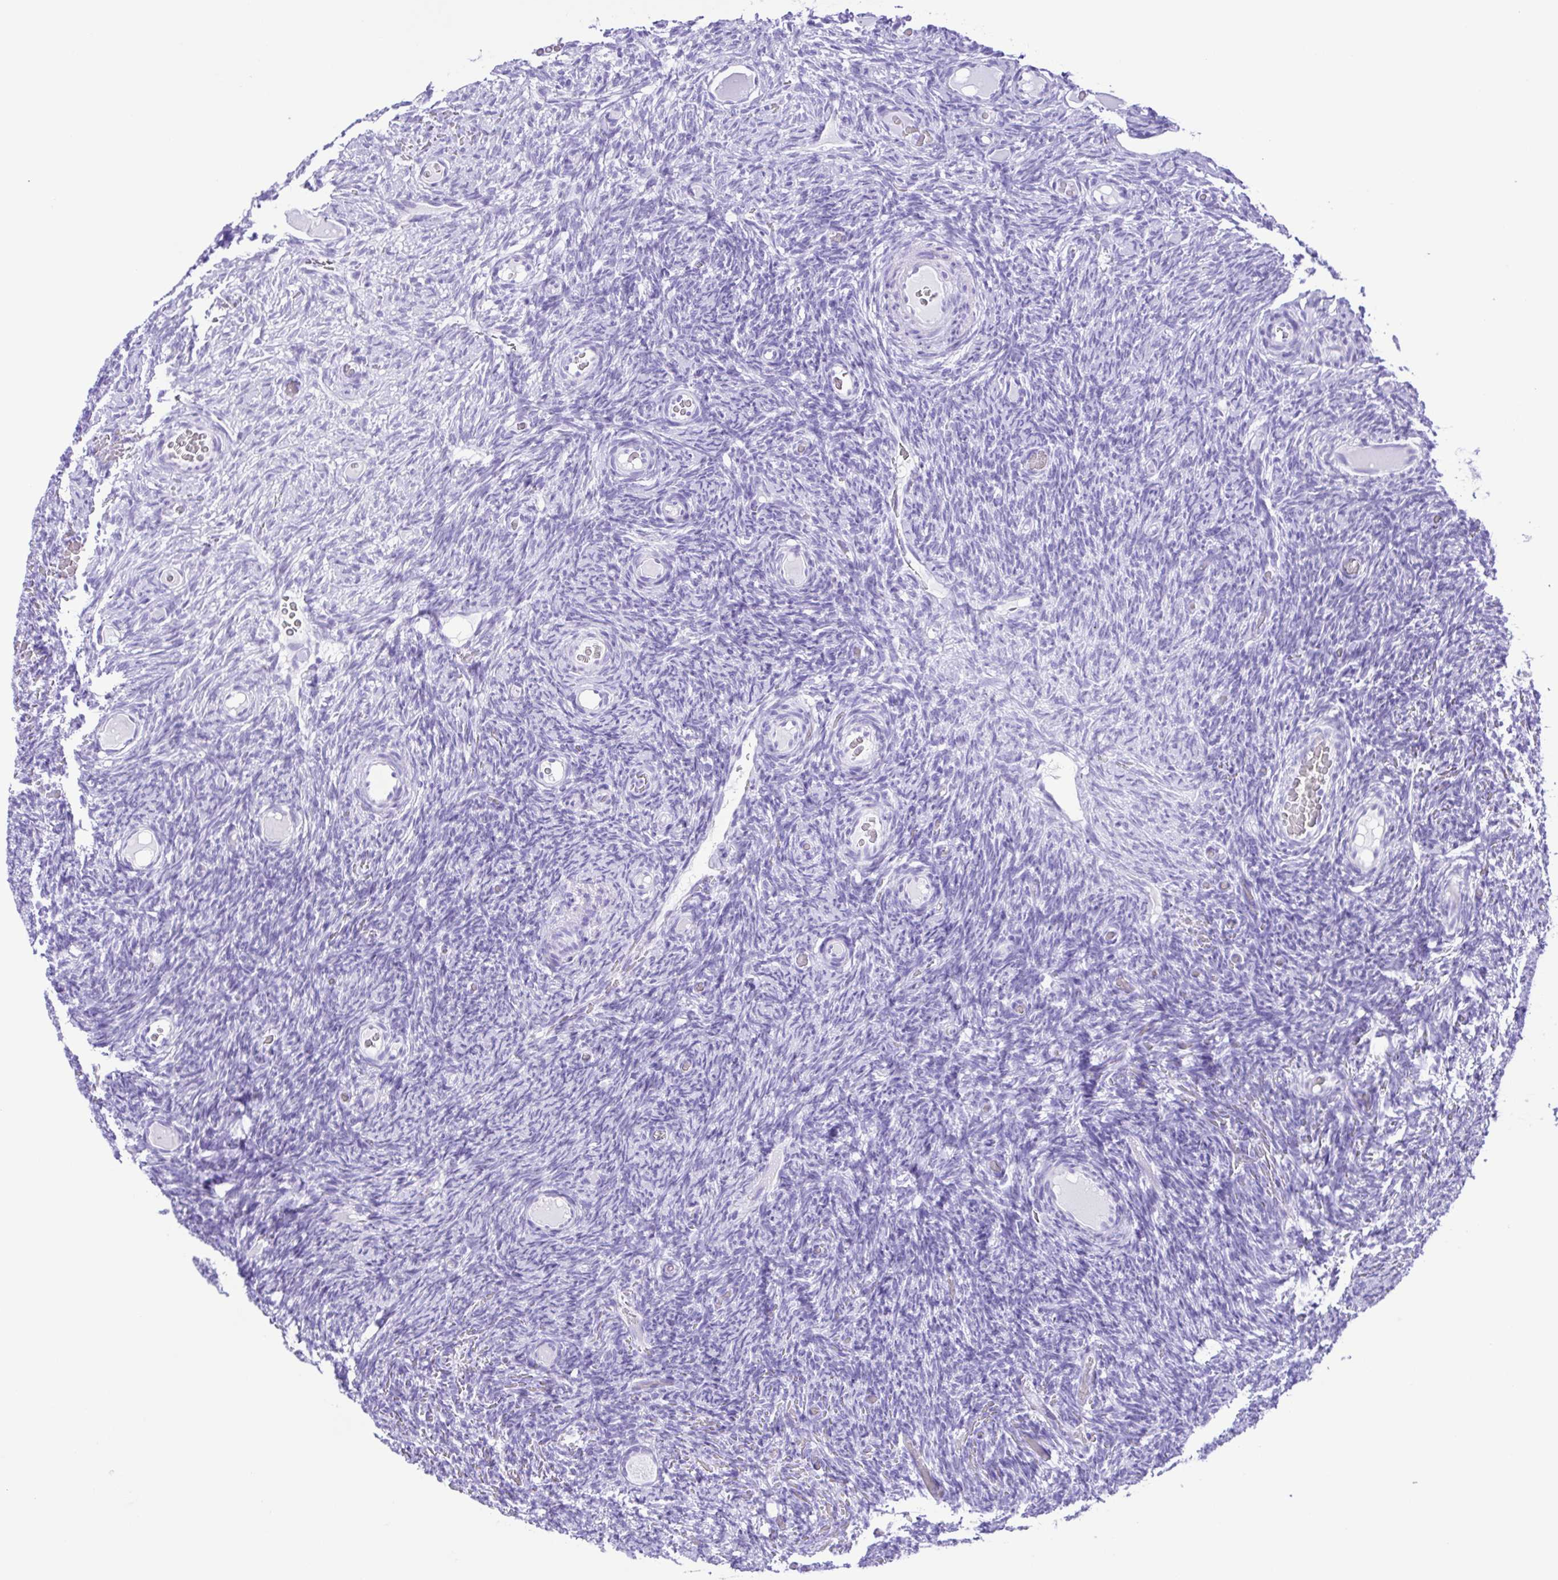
{"staining": {"intensity": "negative", "quantity": "none", "location": "none"}, "tissue": "ovary", "cell_type": "Follicle cells", "image_type": "normal", "snomed": [{"axis": "morphology", "description": "Normal tissue, NOS"}, {"axis": "topography", "description": "Ovary"}], "caption": "The IHC histopathology image has no significant staining in follicle cells of ovary. (Brightfield microscopy of DAB immunohistochemistry at high magnification).", "gene": "ERP27", "patient": {"sex": "female", "age": 34}}